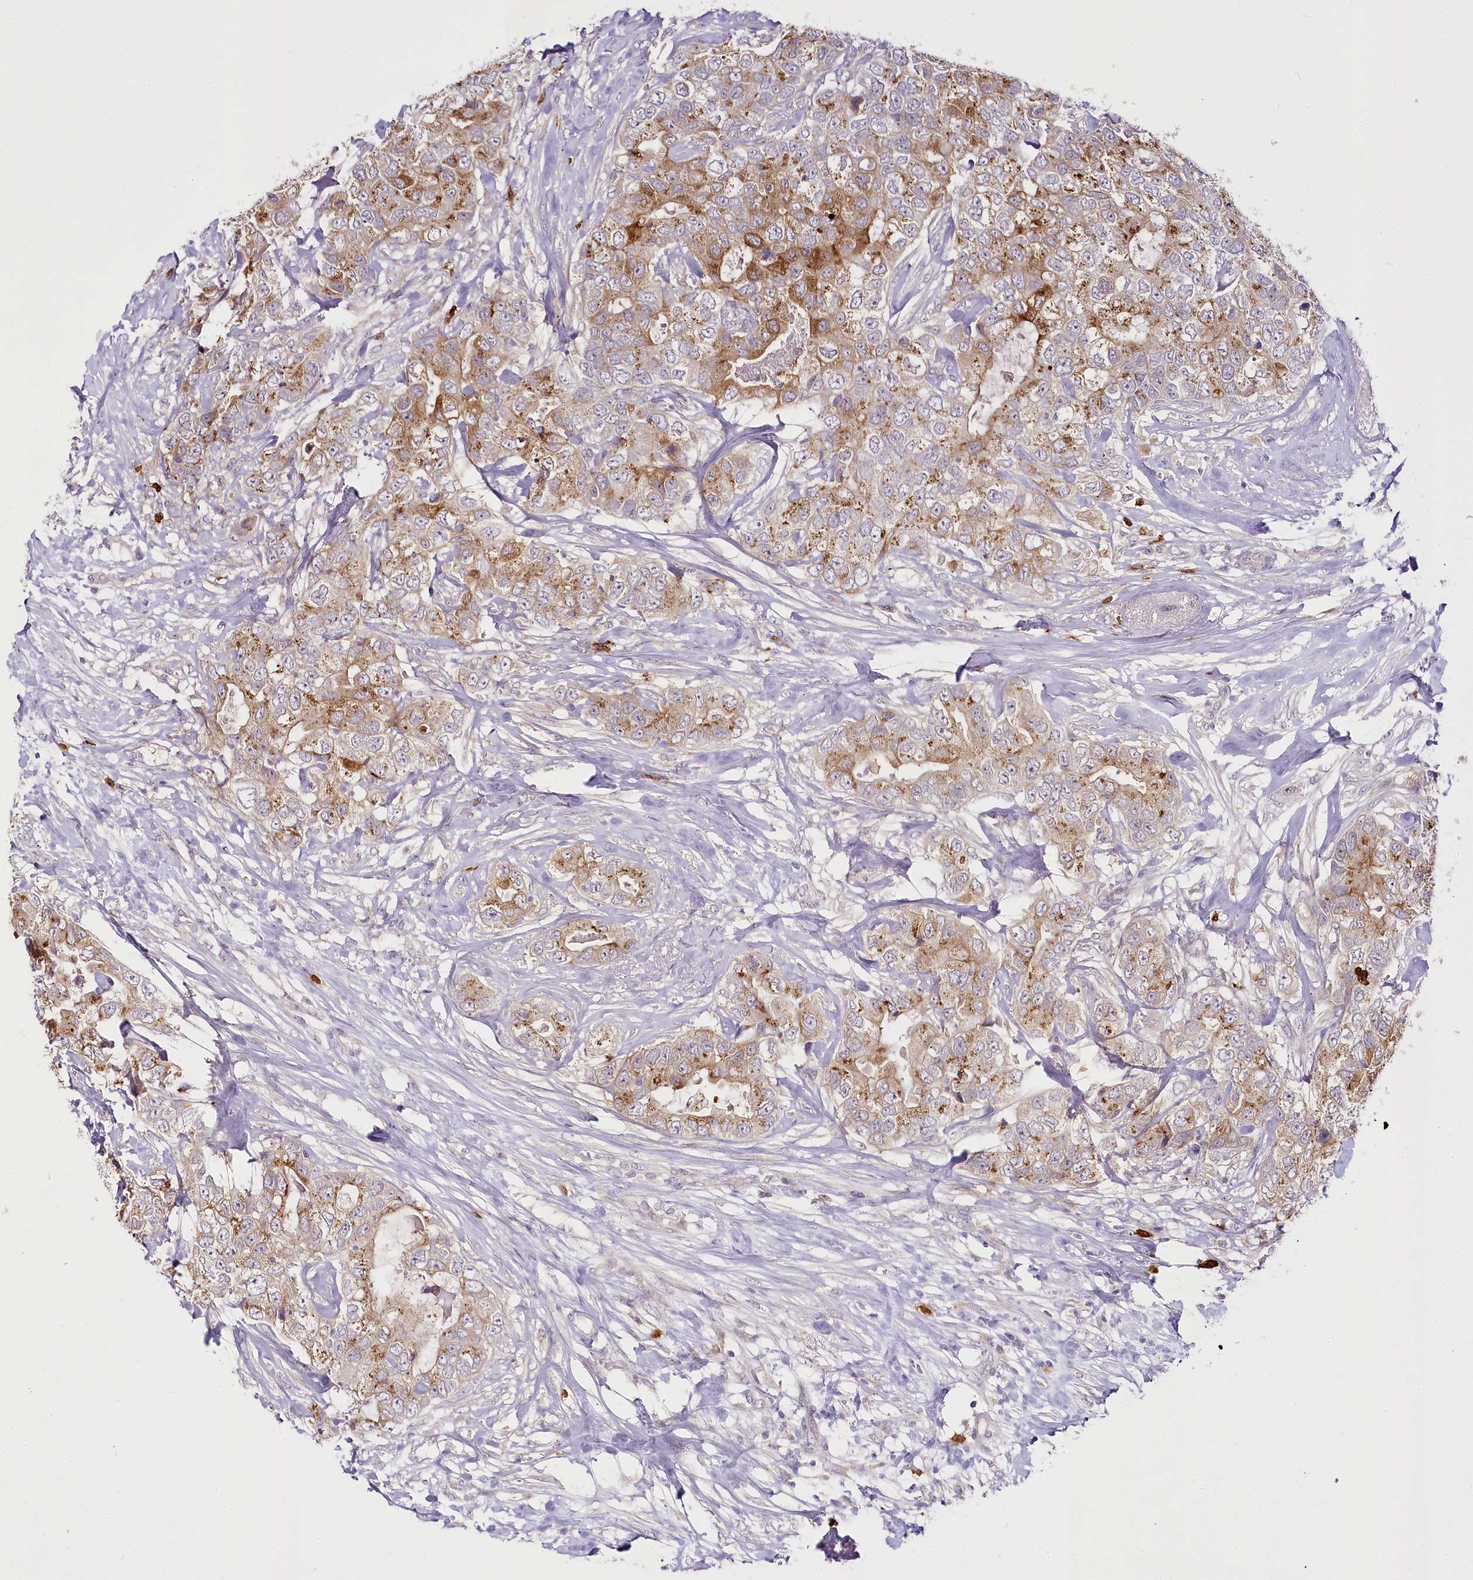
{"staining": {"intensity": "moderate", "quantity": ">75%", "location": "cytoplasmic/membranous"}, "tissue": "breast cancer", "cell_type": "Tumor cells", "image_type": "cancer", "snomed": [{"axis": "morphology", "description": "Duct carcinoma"}, {"axis": "topography", "description": "Breast"}], "caption": "Immunohistochemistry staining of breast intraductal carcinoma, which demonstrates medium levels of moderate cytoplasmic/membranous expression in approximately >75% of tumor cells indicating moderate cytoplasmic/membranous protein expression. The staining was performed using DAB (3,3'-diaminobenzidine) (brown) for protein detection and nuclei were counterstained in hematoxylin (blue).", "gene": "VWA5A", "patient": {"sex": "female", "age": 62}}